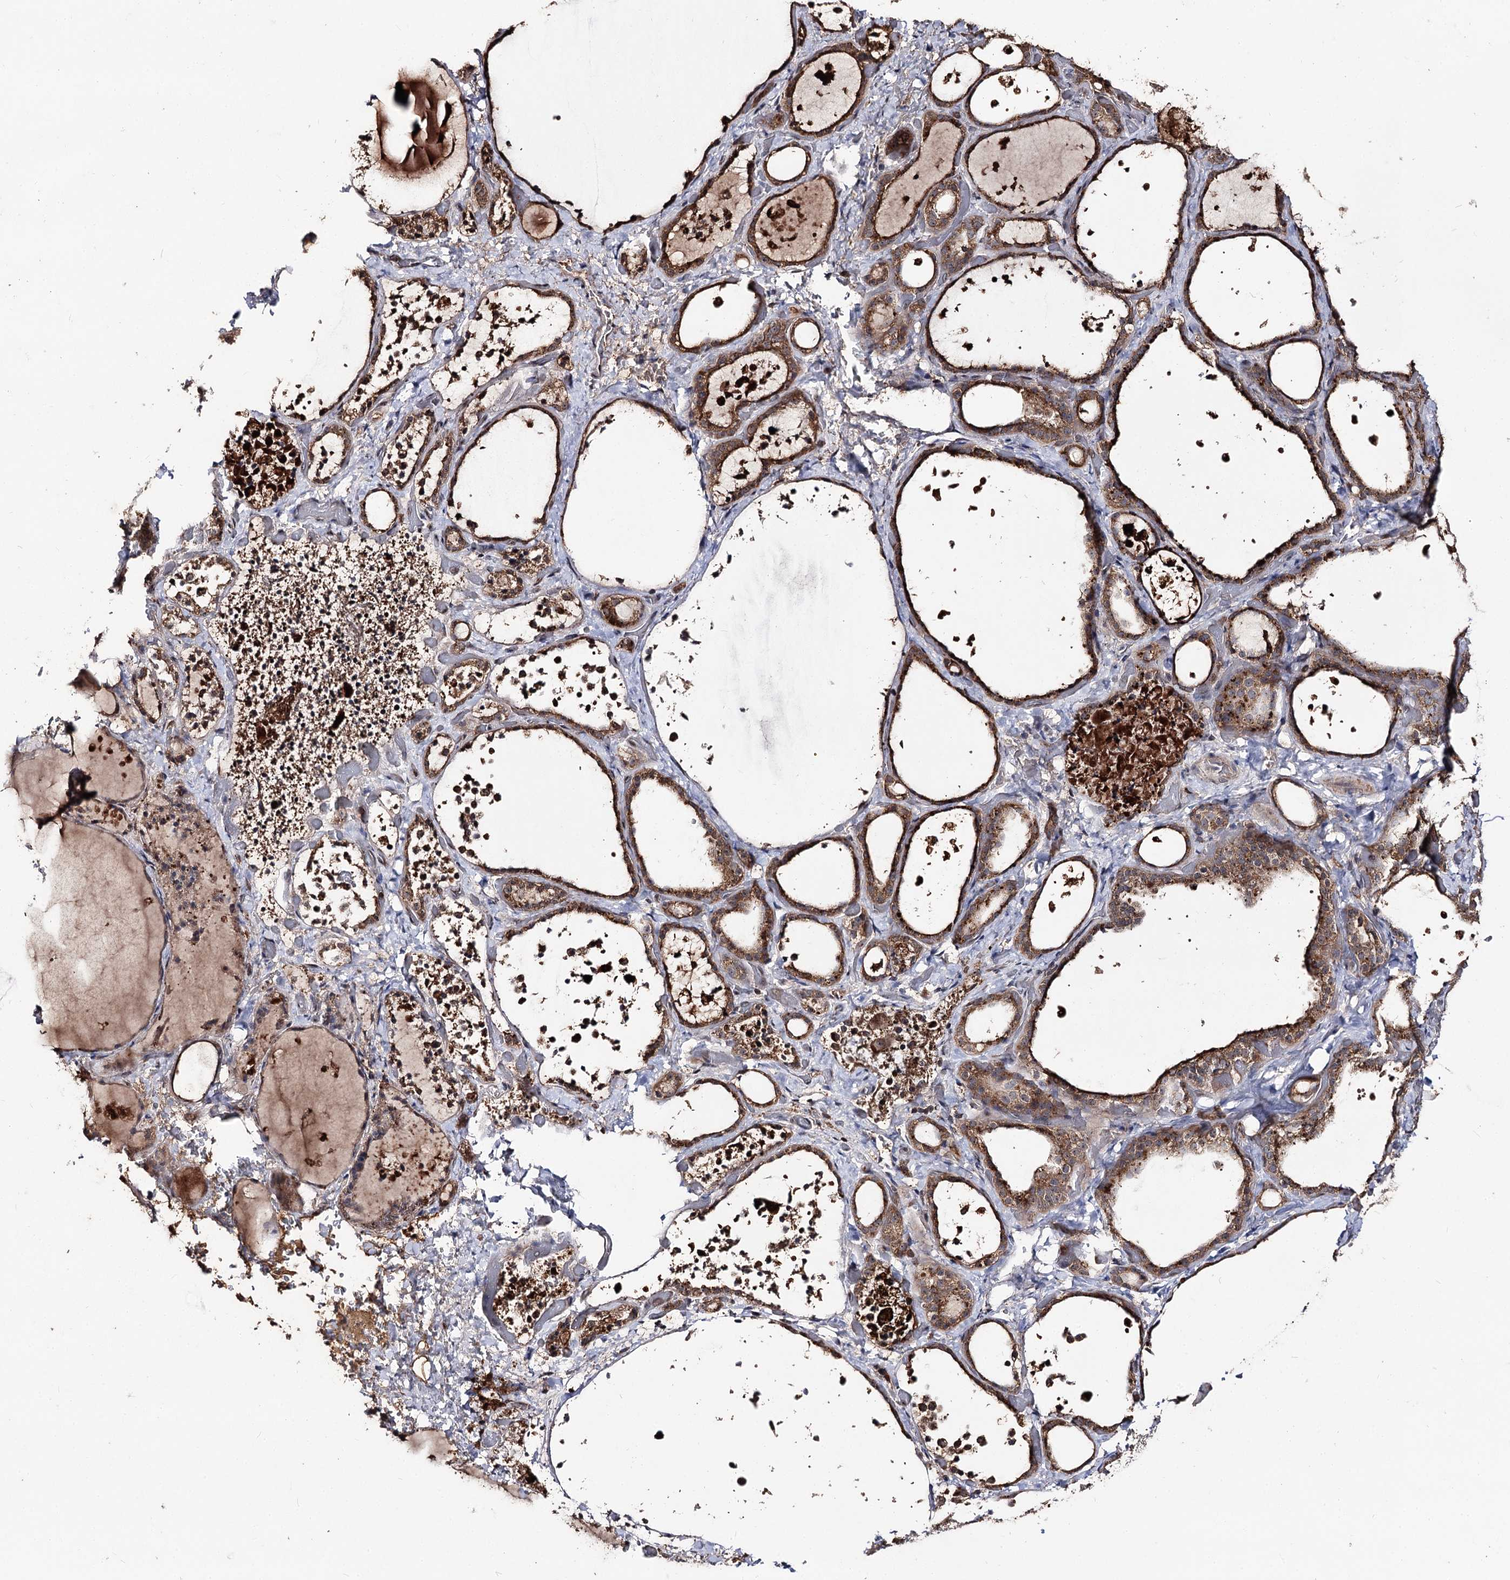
{"staining": {"intensity": "moderate", "quantity": ">75%", "location": "cytoplasmic/membranous"}, "tissue": "thyroid gland", "cell_type": "Glandular cells", "image_type": "normal", "snomed": [{"axis": "morphology", "description": "Normal tissue, NOS"}, {"axis": "topography", "description": "Thyroid gland"}], "caption": "Glandular cells display medium levels of moderate cytoplasmic/membranous positivity in approximately >75% of cells in normal thyroid gland. Using DAB (3,3'-diaminobenzidine) (brown) and hematoxylin (blue) stains, captured at high magnification using brightfield microscopy.", "gene": "FAM53B", "patient": {"sex": "female", "age": 44}}